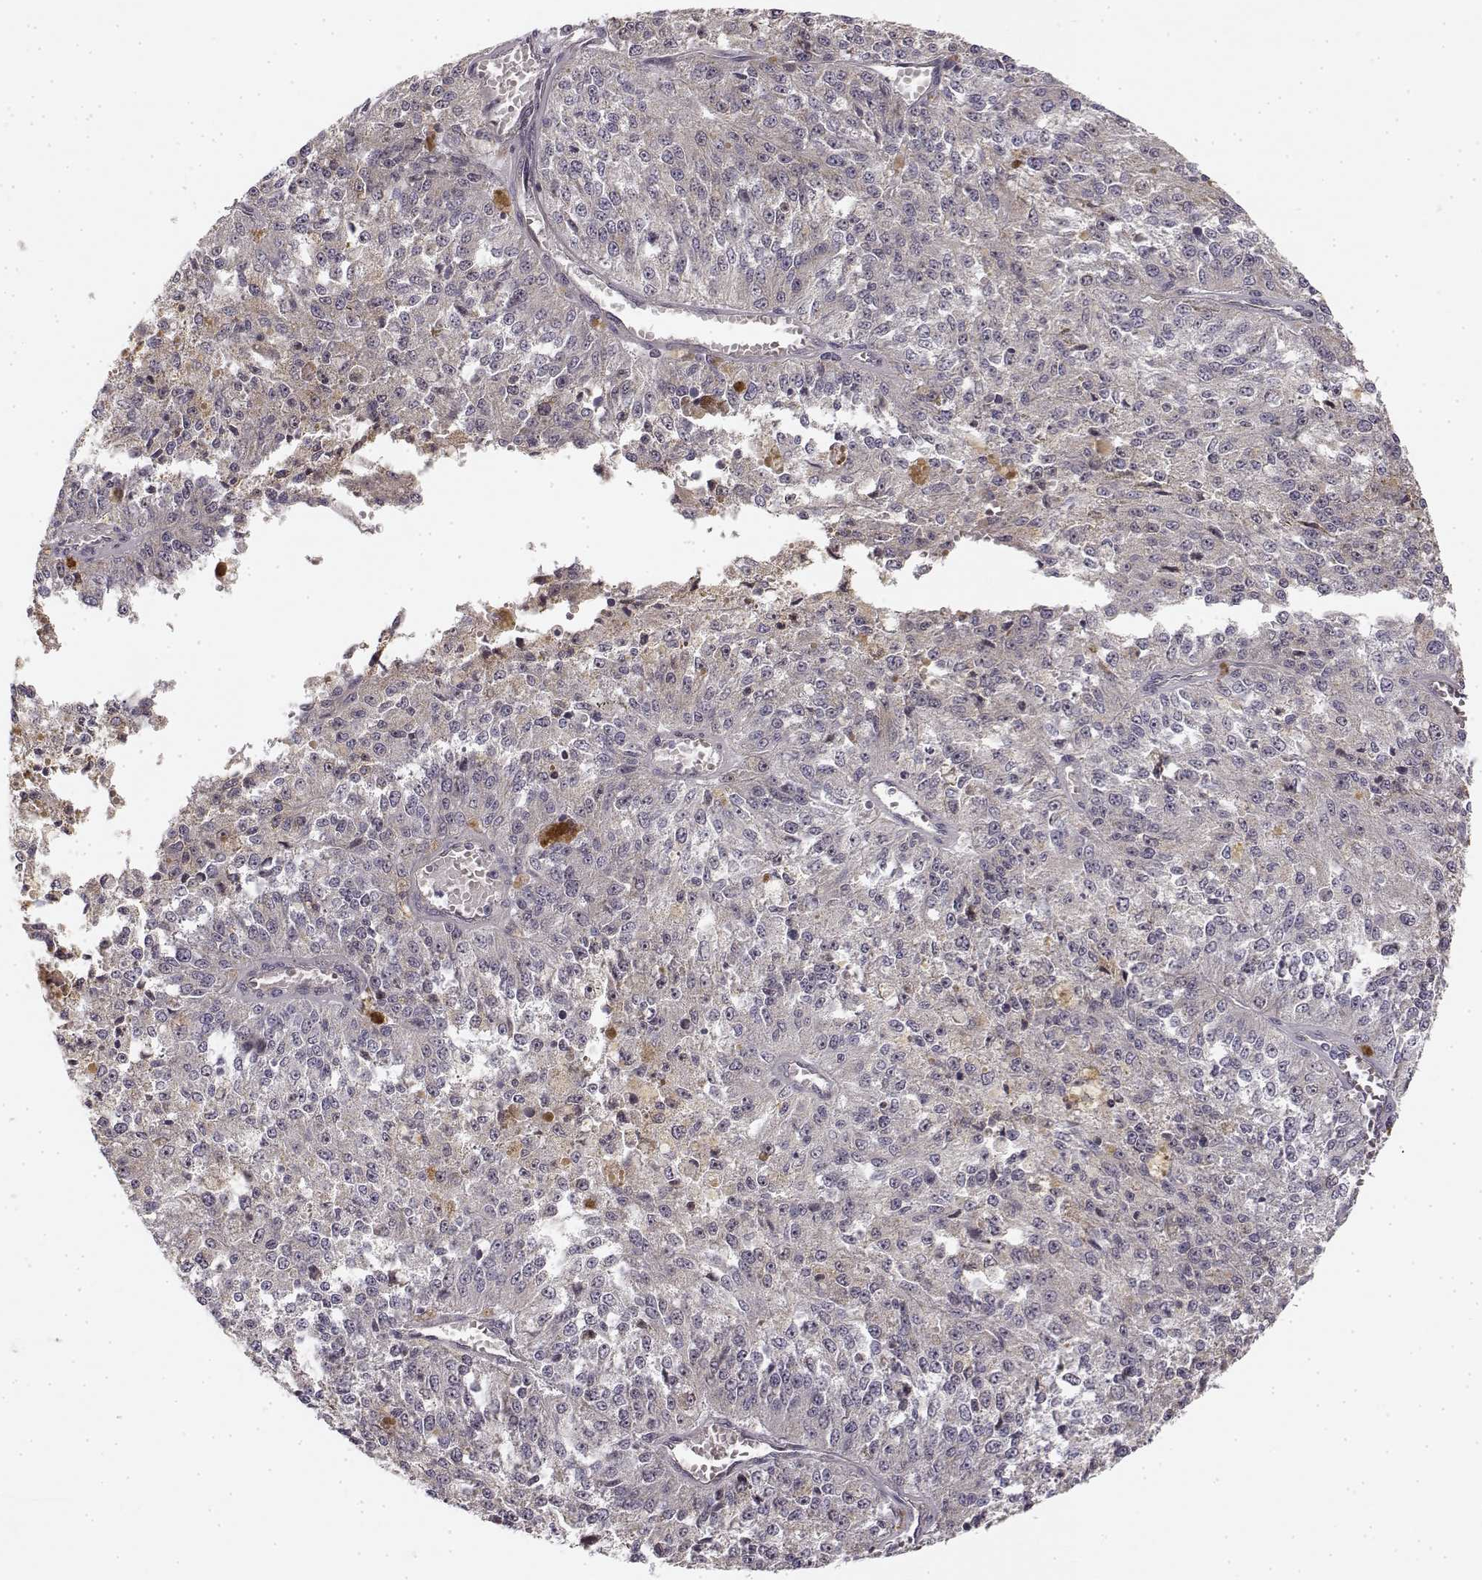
{"staining": {"intensity": "negative", "quantity": "none", "location": "none"}, "tissue": "melanoma", "cell_type": "Tumor cells", "image_type": "cancer", "snomed": [{"axis": "morphology", "description": "Malignant melanoma, Metastatic site"}, {"axis": "topography", "description": "Lymph node"}], "caption": "Melanoma was stained to show a protein in brown. There is no significant positivity in tumor cells.", "gene": "MED12L", "patient": {"sex": "female", "age": 64}}